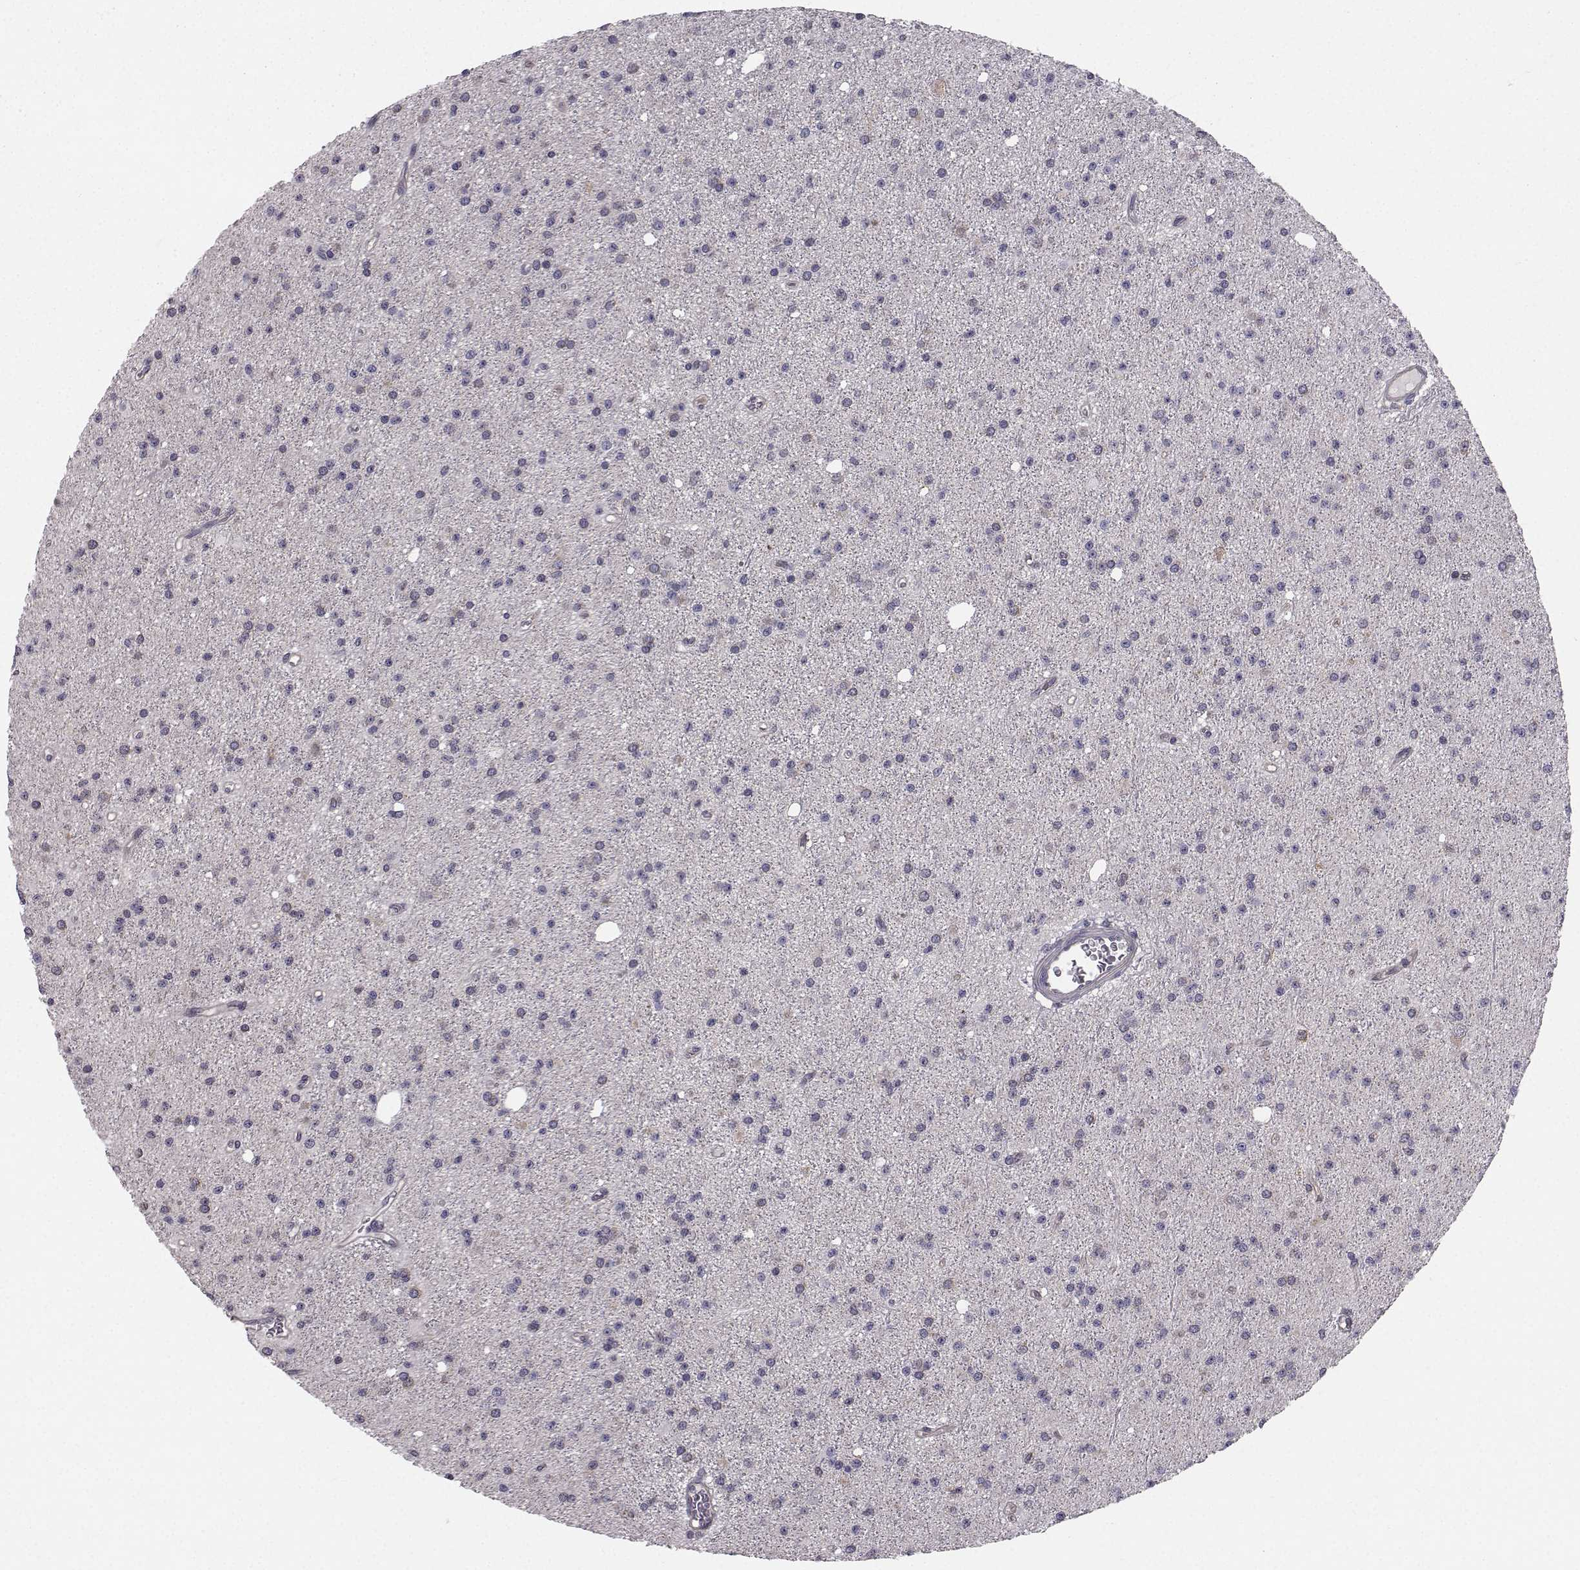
{"staining": {"intensity": "negative", "quantity": "none", "location": "none"}, "tissue": "glioma", "cell_type": "Tumor cells", "image_type": "cancer", "snomed": [{"axis": "morphology", "description": "Glioma, malignant, Low grade"}, {"axis": "topography", "description": "Brain"}], "caption": "There is no significant staining in tumor cells of glioma.", "gene": "HSP90AB1", "patient": {"sex": "male", "age": 27}}